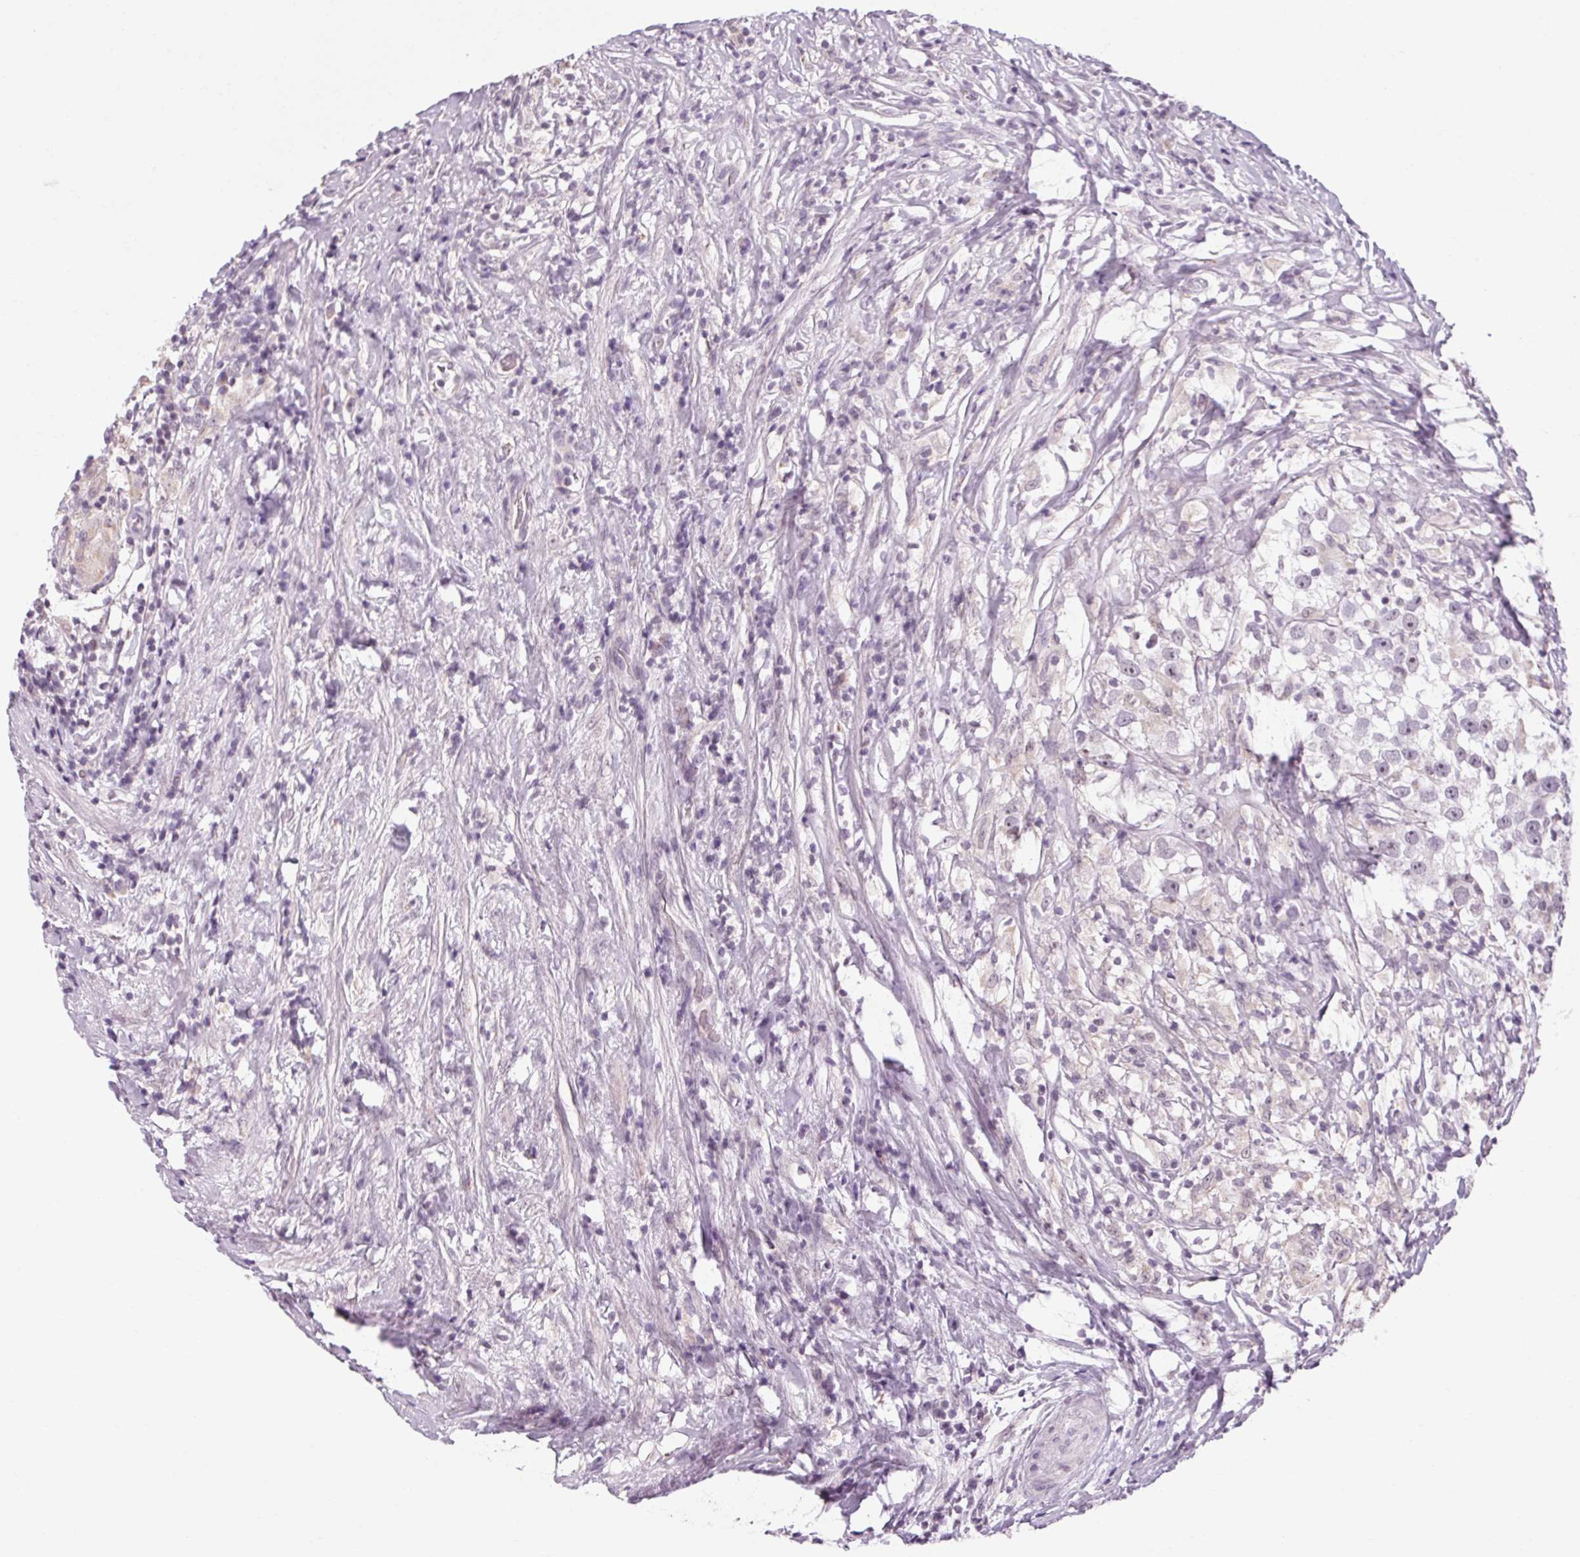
{"staining": {"intensity": "negative", "quantity": "none", "location": "none"}, "tissue": "testis cancer", "cell_type": "Tumor cells", "image_type": "cancer", "snomed": [{"axis": "morphology", "description": "Seminoma, NOS"}, {"axis": "topography", "description": "Testis"}], "caption": "There is no significant expression in tumor cells of testis seminoma.", "gene": "KLHL40", "patient": {"sex": "male", "age": 46}}